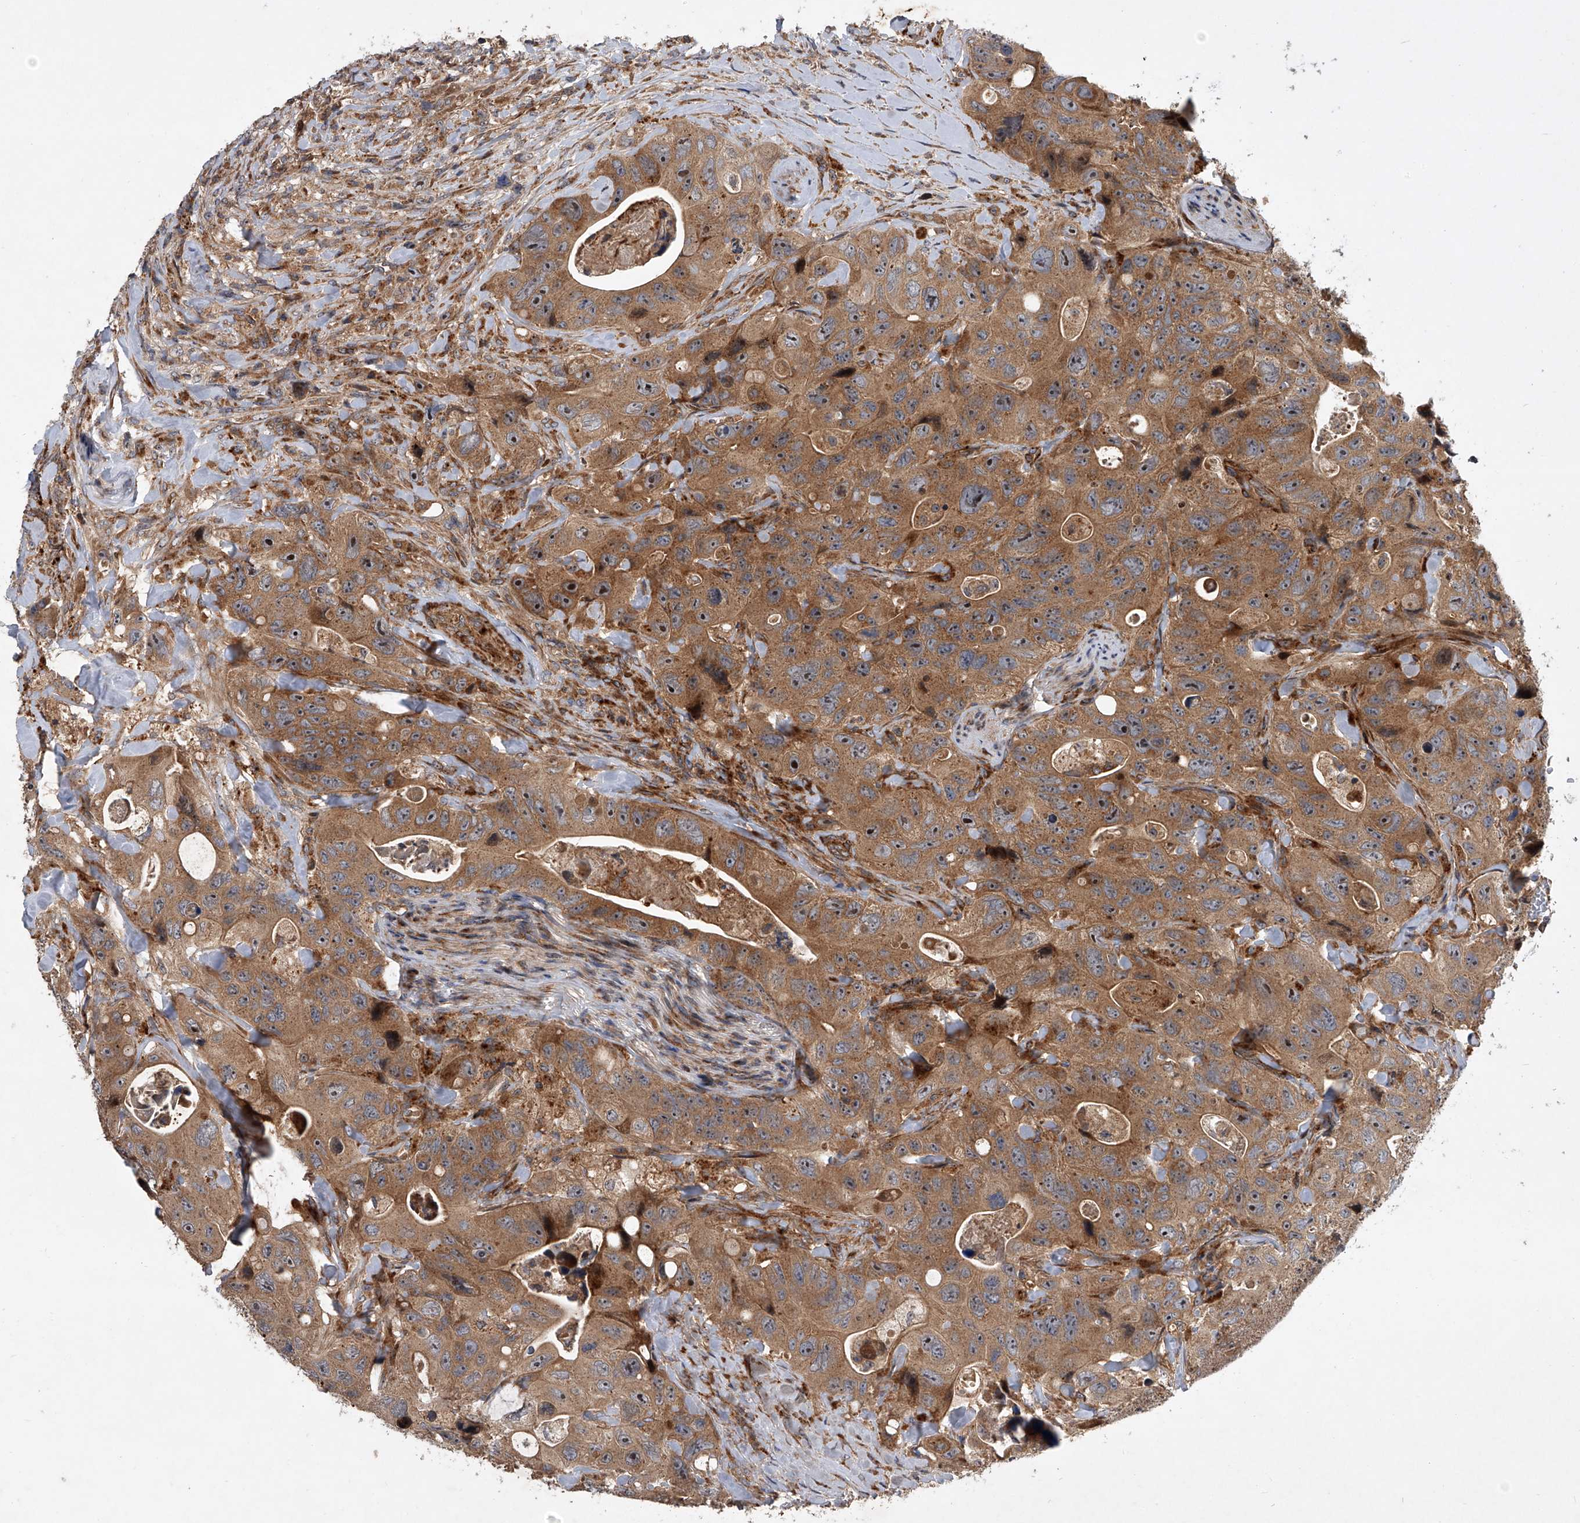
{"staining": {"intensity": "moderate", "quantity": ">75%", "location": "cytoplasmic/membranous"}, "tissue": "colorectal cancer", "cell_type": "Tumor cells", "image_type": "cancer", "snomed": [{"axis": "morphology", "description": "Adenocarcinoma, NOS"}, {"axis": "topography", "description": "Colon"}], "caption": "About >75% of tumor cells in colorectal cancer reveal moderate cytoplasmic/membranous protein expression as visualized by brown immunohistochemical staining.", "gene": "USP47", "patient": {"sex": "female", "age": 46}}